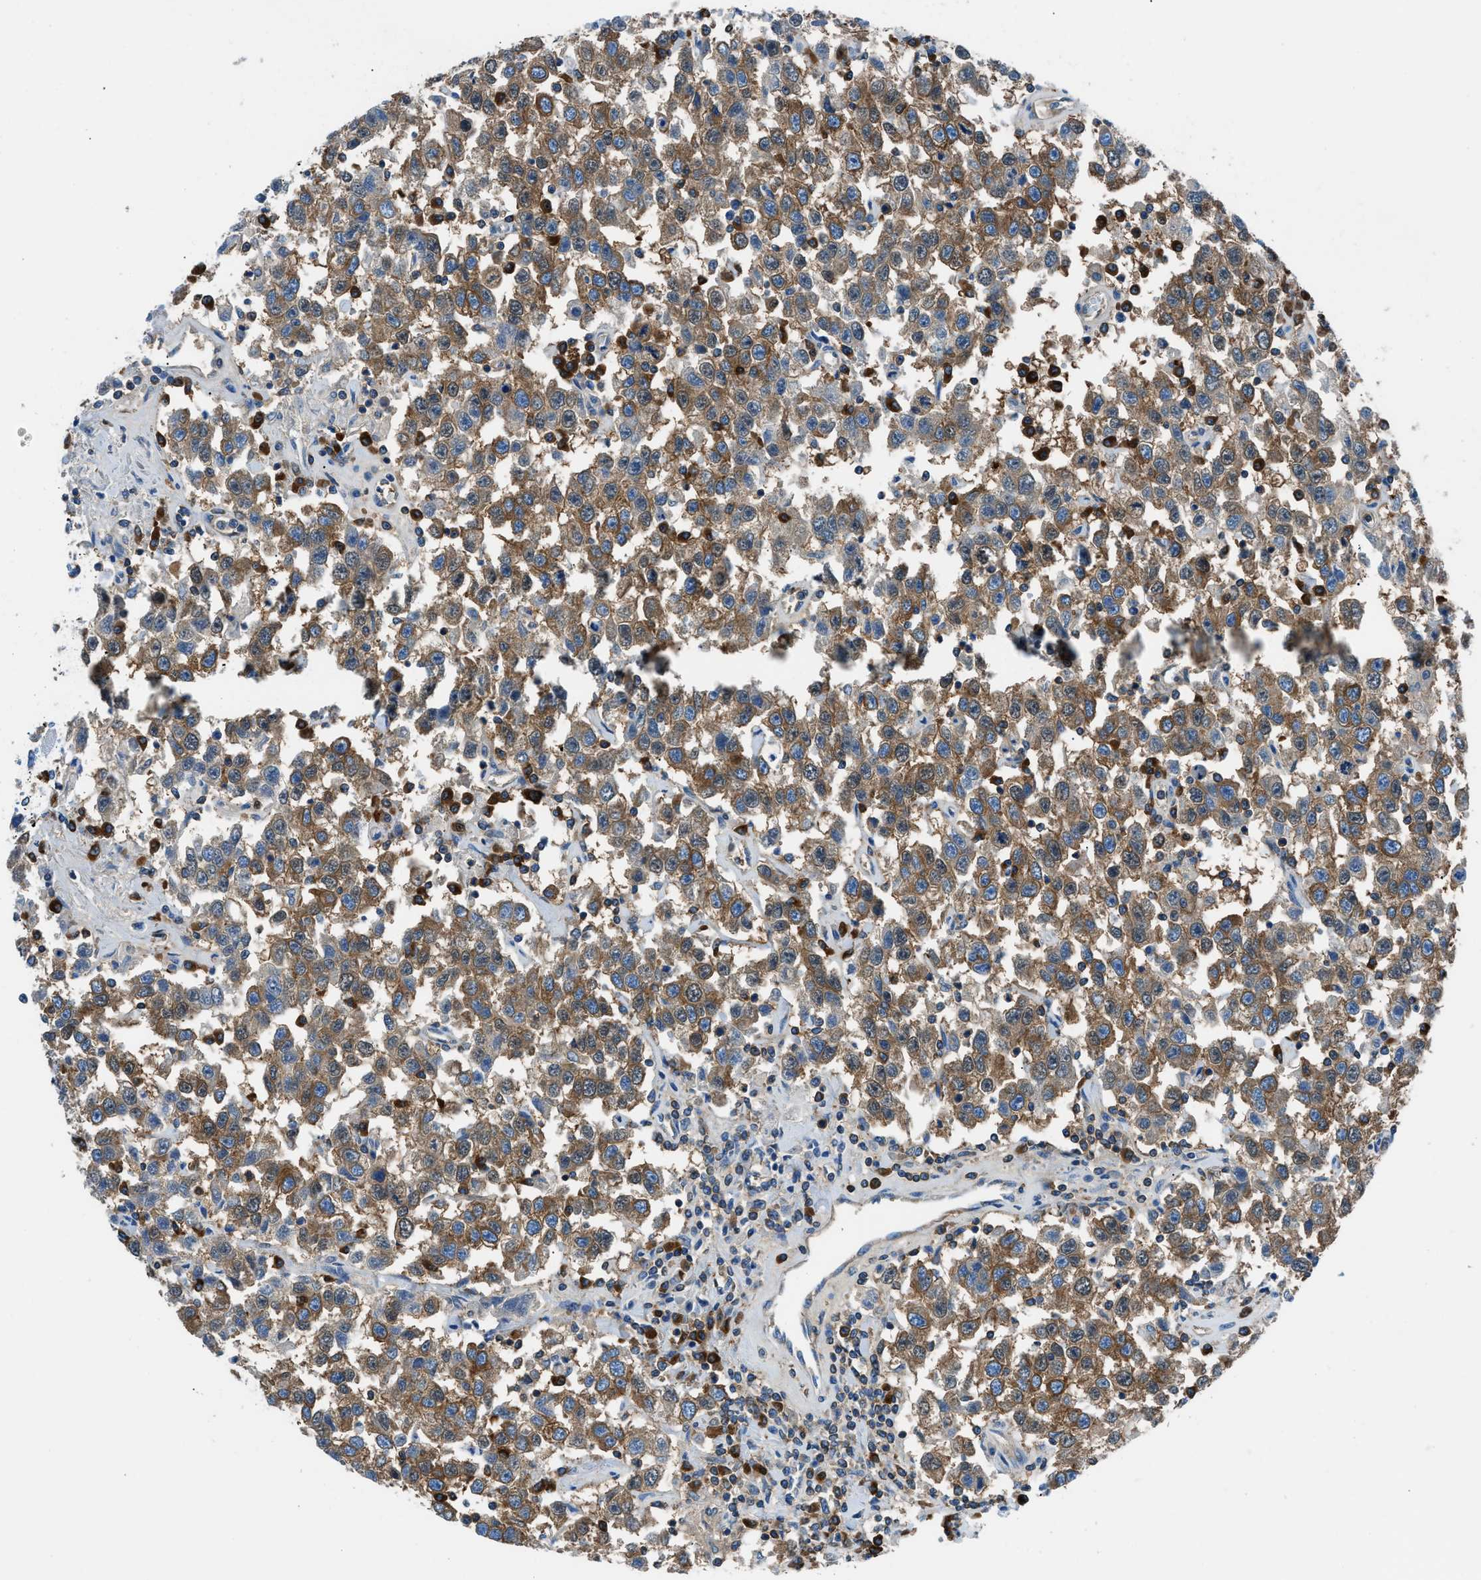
{"staining": {"intensity": "moderate", "quantity": ">75%", "location": "cytoplasmic/membranous"}, "tissue": "testis cancer", "cell_type": "Tumor cells", "image_type": "cancer", "snomed": [{"axis": "morphology", "description": "Seminoma, NOS"}, {"axis": "topography", "description": "Testis"}], "caption": "Approximately >75% of tumor cells in testis cancer (seminoma) exhibit moderate cytoplasmic/membranous protein staining as visualized by brown immunohistochemical staining.", "gene": "SARS1", "patient": {"sex": "male", "age": 41}}